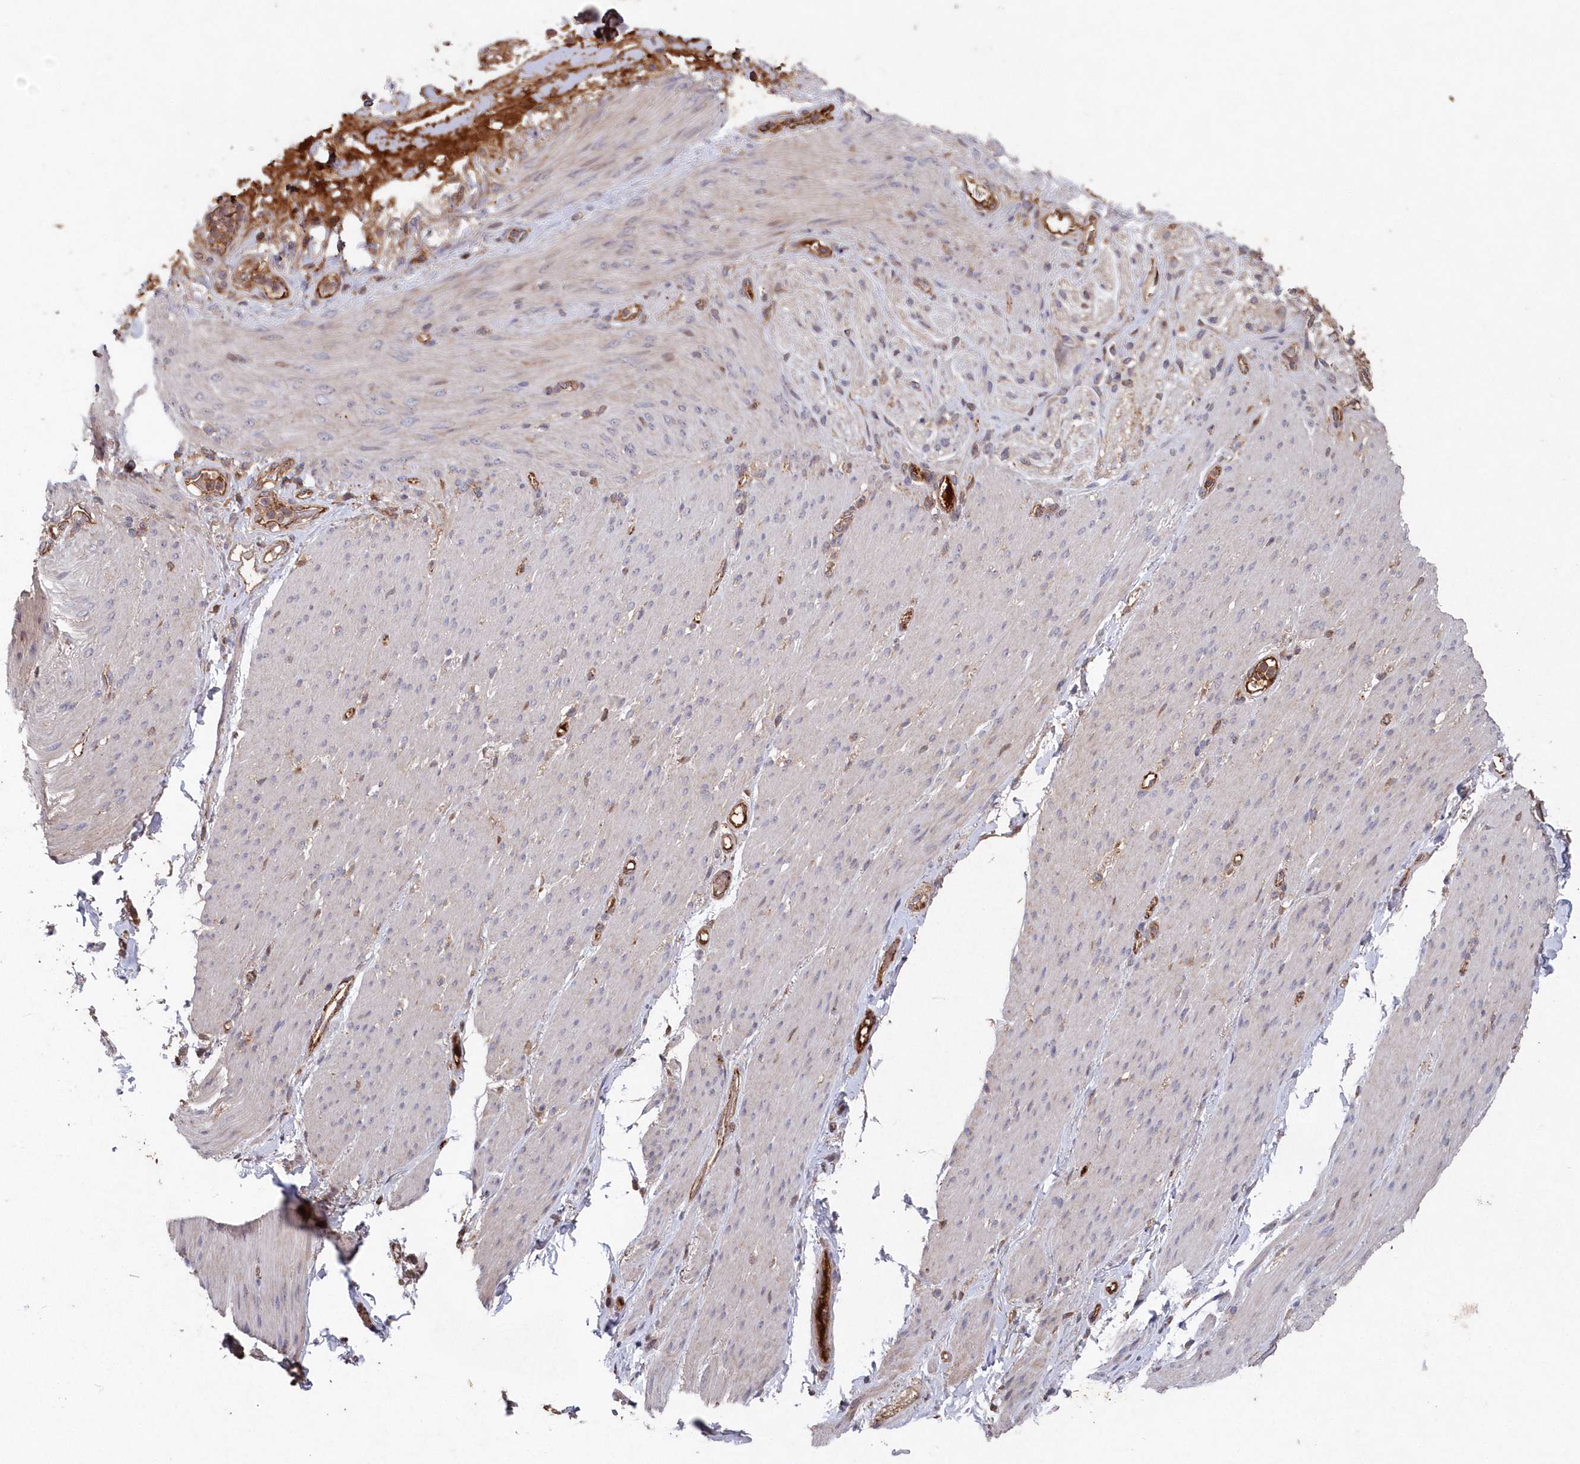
{"staining": {"intensity": "moderate", "quantity": "25%-75%", "location": "cytoplasmic/membranous"}, "tissue": "adipose tissue", "cell_type": "Adipocytes", "image_type": "normal", "snomed": [{"axis": "morphology", "description": "Normal tissue, NOS"}, {"axis": "topography", "description": "Colon"}, {"axis": "topography", "description": "Peripheral nerve tissue"}], "caption": "Immunohistochemistry (IHC) of benign human adipose tissue reveals medium levels of moderate cytoplasmic/membranous staining in about 25%-75% of adipocytes.", "gene": "ABHD14B", "patient": {"sex": "female", "age": 61}}